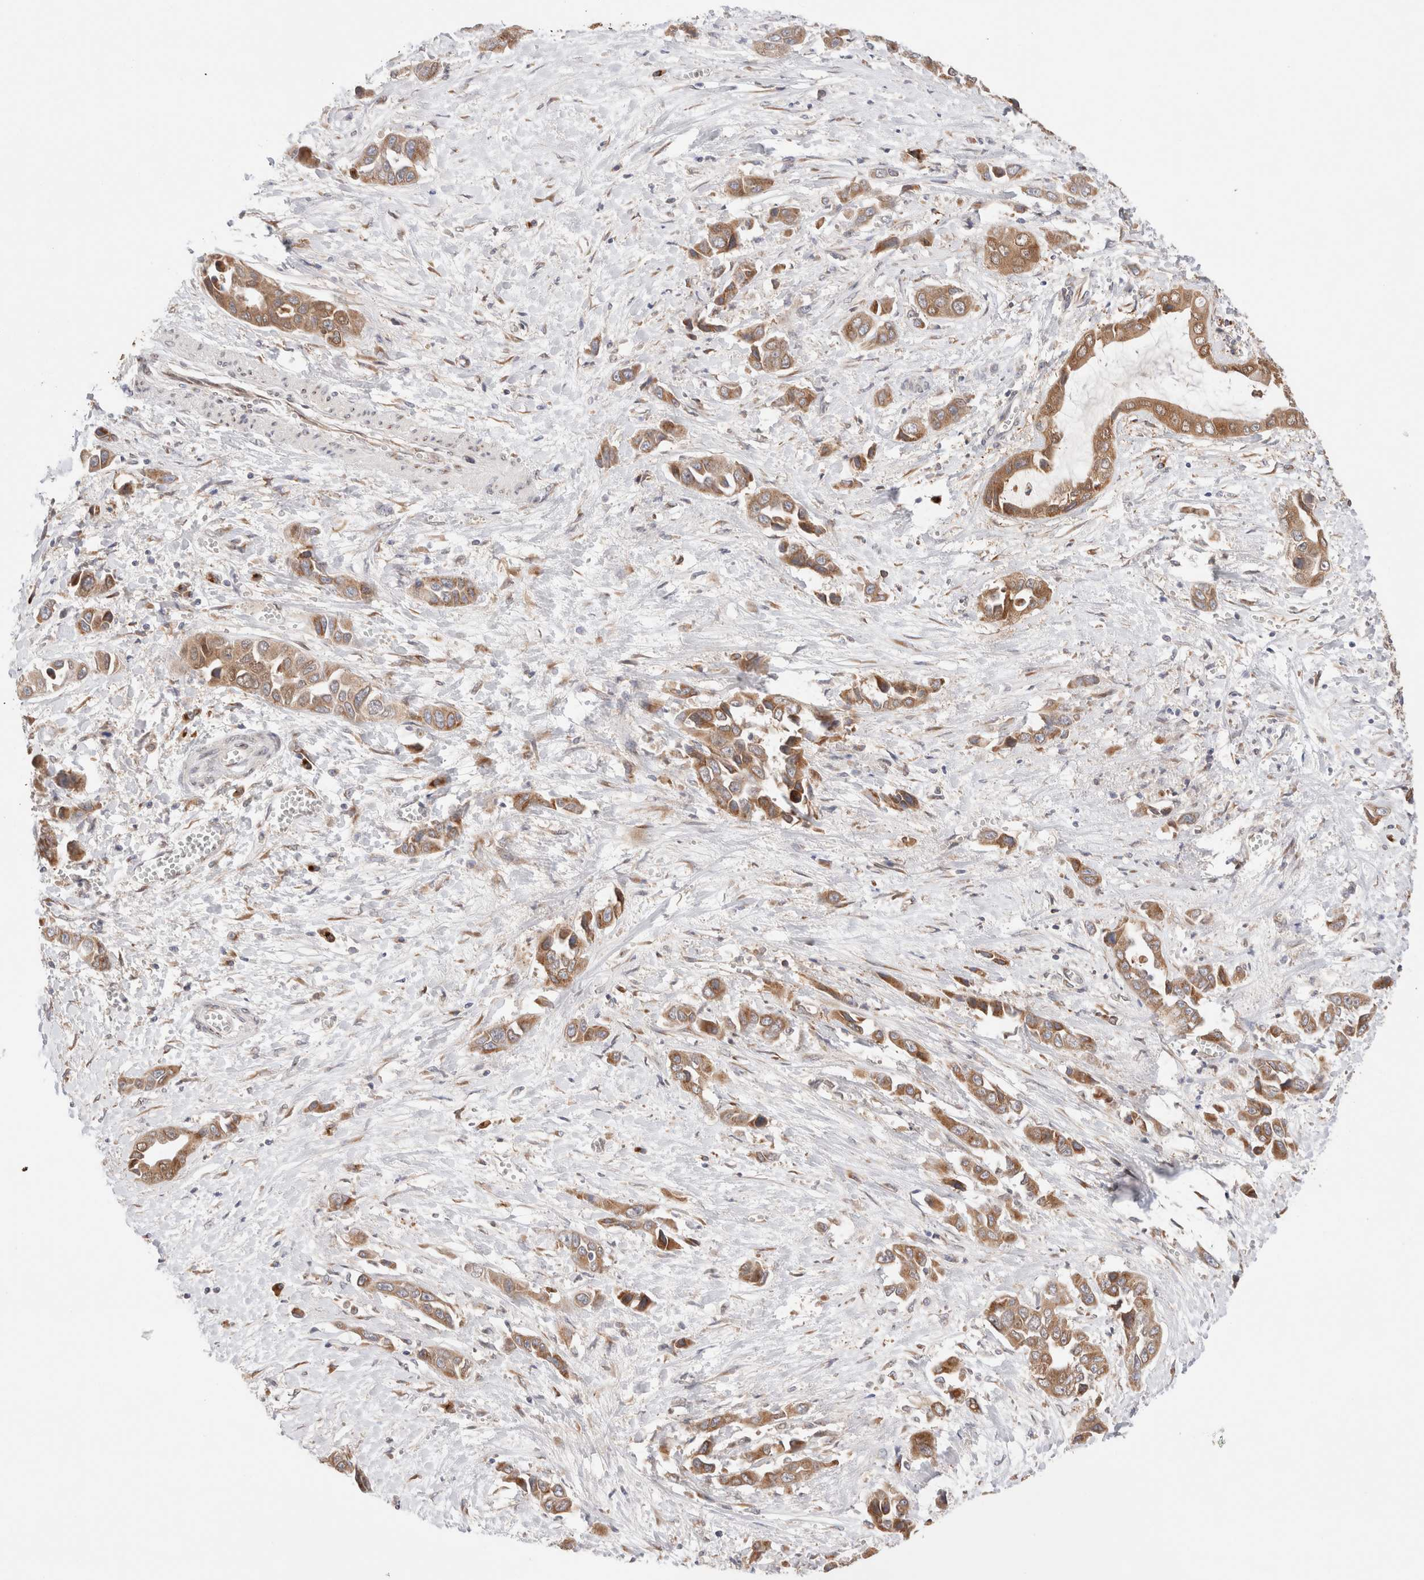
{"staining": {"intensity": "moderate", "quantity": ">75%", "location": "cytoplasmic/membranous"}, "tissue": "liver cancer", "cell_type": "Tumor cells", "image_type": "cancer", "snomed": [{"axis": "morphology", "description": "Cholangiocarcinoma"}, {"axis": "topography", "description": "Liver"}], "caption": "Liver cancer (cholangiocarcinoma) tissue exhibits moderate cytoplasmic/membranous staining in approximately >75% of tumor cells", "gene": "LMAN2L", "patient": {"sex": "female", "age": 52}}